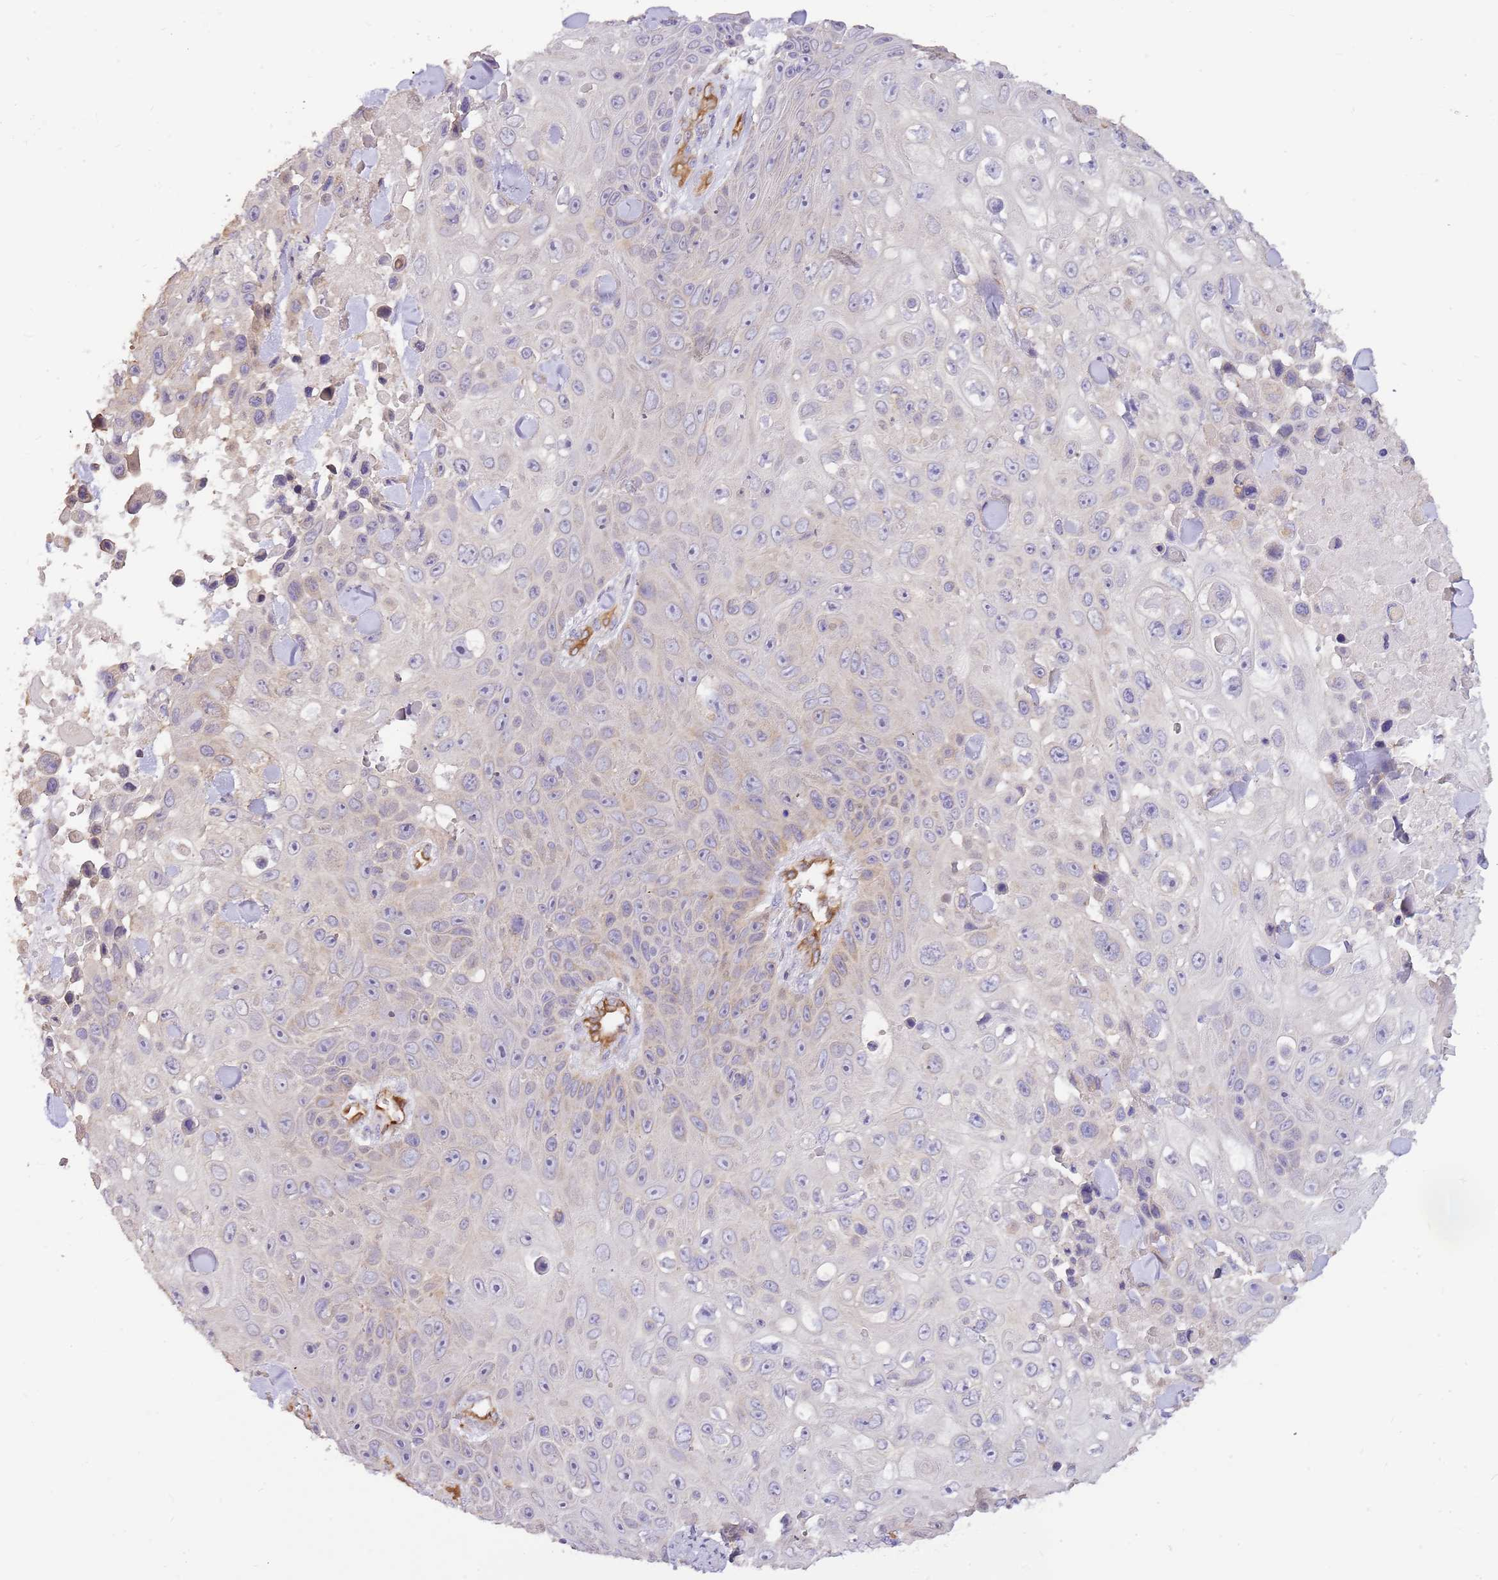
{"staining": {"intensity": "weak", "quantity": "<25%", "location": "cytoplasmic/membranous"}, "tissue": "skin cancer", "cell_type": "Tumor cells", "image_type": "cancer", "snomed": [{"axis": "morphology", "description": "Squamous cell carcinoma, NOS"}, {"axis": "topography", "description": "Skin"}], "caption": "Tumor cells are negative for protein expression in human skin cancer (squamous cell carcinoma).", "gene": "DOCK9", "patient": {"sex": "male", "age": 82}}